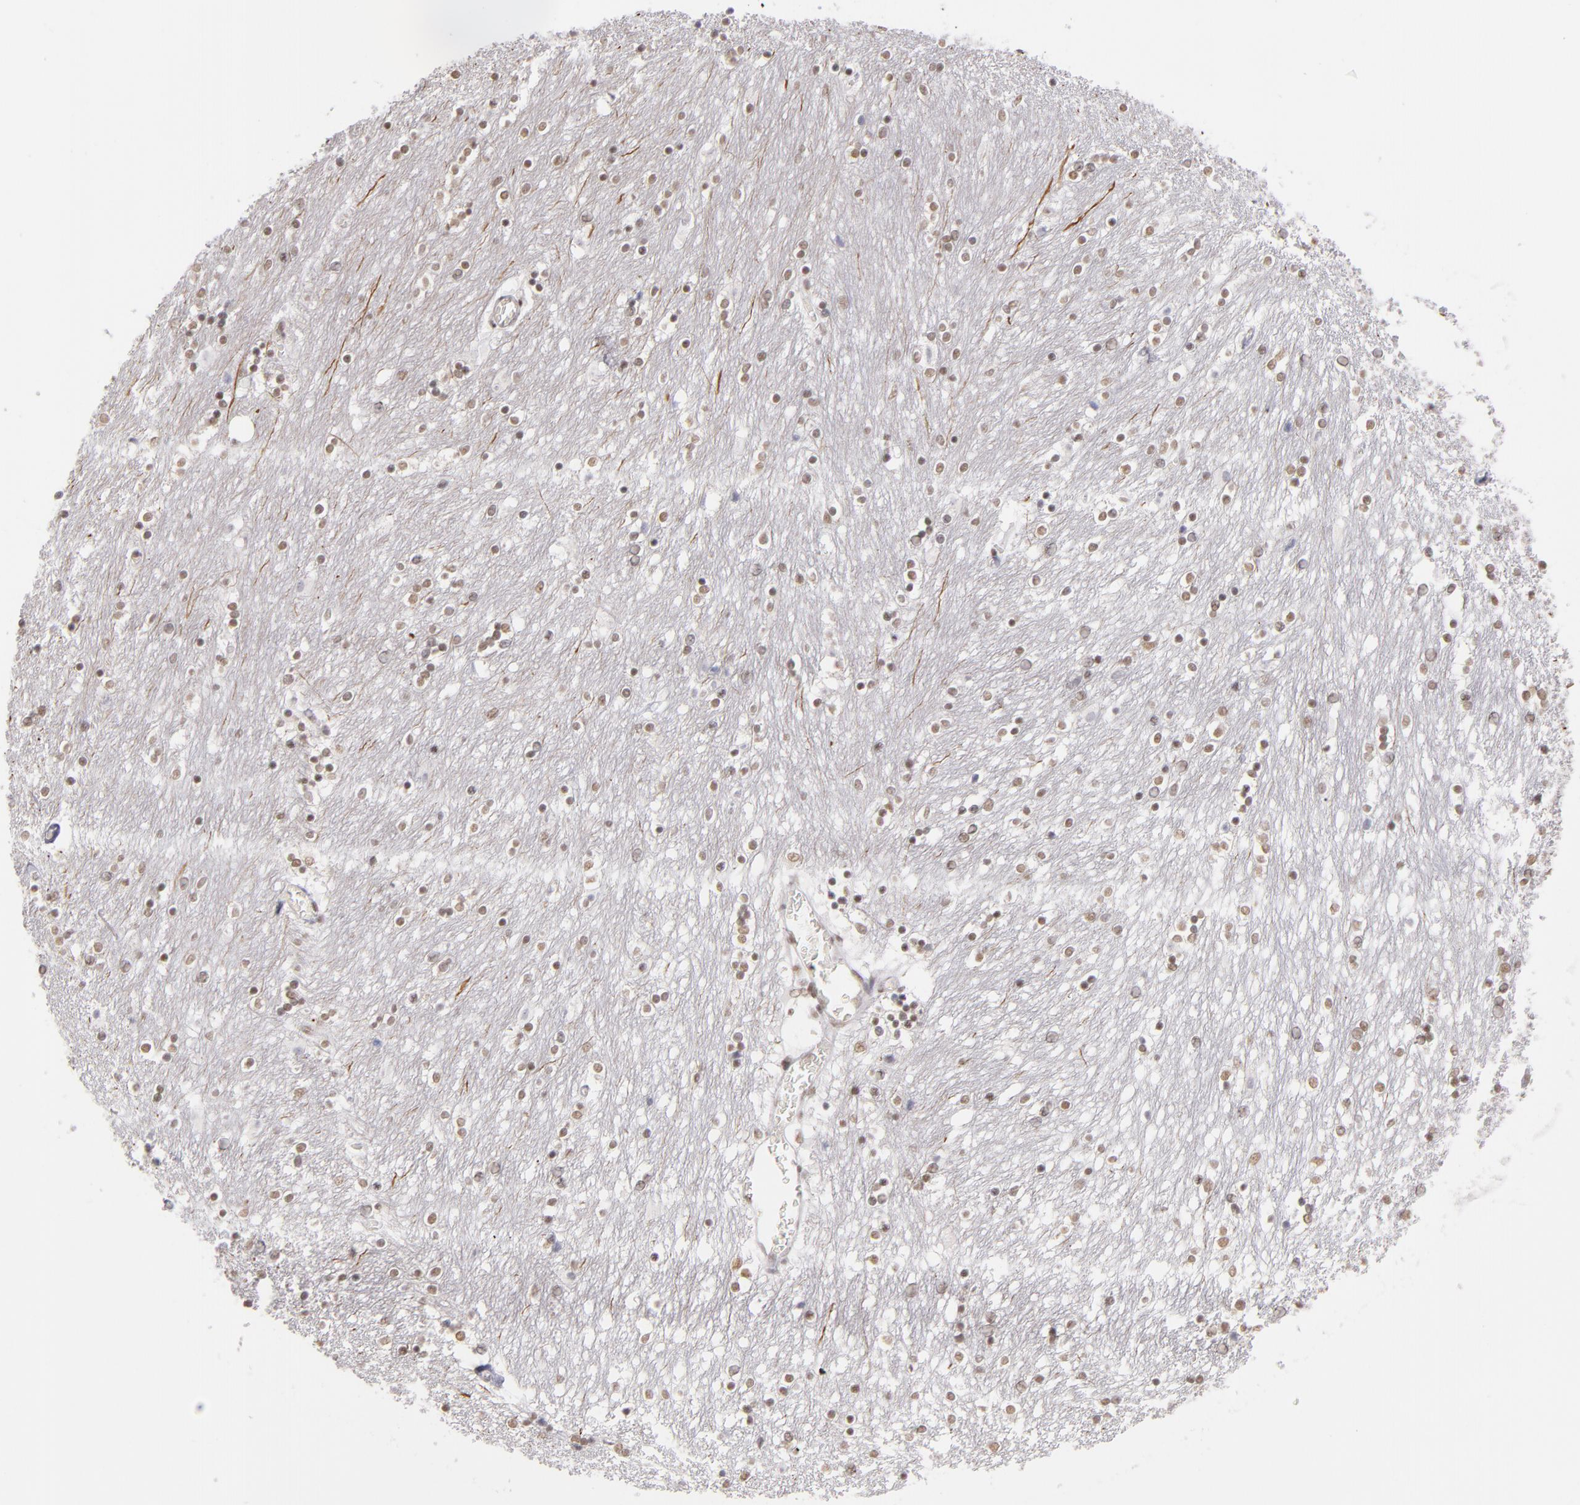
{"staining": {"intensity": "weak", "quantity": "<25%", "location": "nuclear"}, "tissue": "caudate", "cell_type": "Glial cells", "image_type": "normal", "snomed": [{"axis": "morphology", "description": "Normal tissue, NOS"}, {"axis": "topography", "description": "Lateral ventricle wall"}], "caption": "Glial cells are negative for protein expression in unremarkable human caudate. (DAB (3,3'-diaminobenzidine) immunohistochemistry (IHC) visualized using brightfield microscopy, high magnification).", "gene": "TFAP4", "patient": {"sex": "female", "age": 54}}